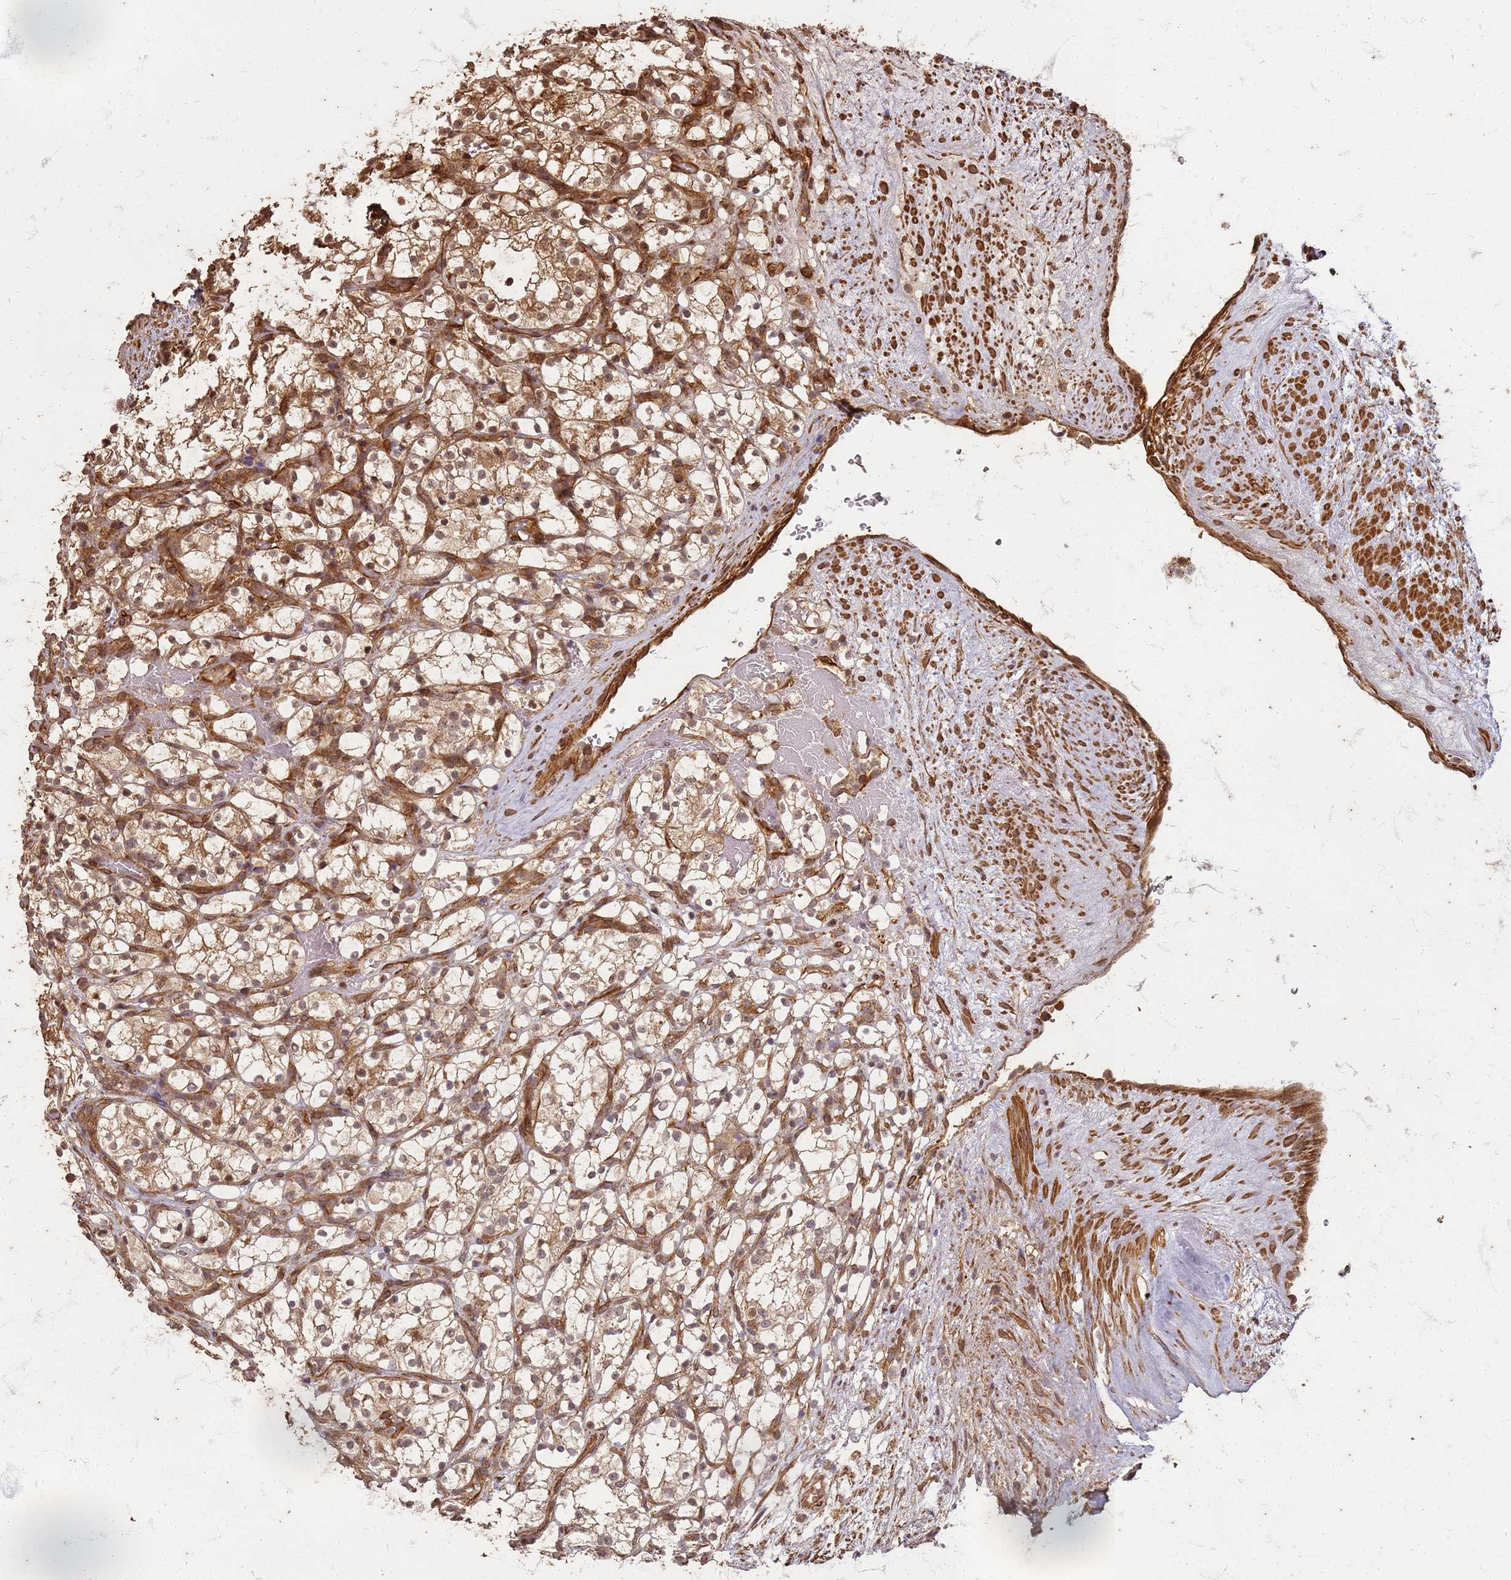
{"staining": {"intensity": "moderate", "quantity": ">75%", "location": "cytoplasmic/membranous,nuclear"}, "tissue": "renal cancer", "cell_type": "Tumor cells", "image_type": "cancer", "snomed": [{"axis": "morphology", "description": "Adenocarcinoma, NOS"}, {"axis": "topography", "description": "Kidney"}], "caption": "A high-resolution micrograph shows immunohistochemistry (IHC) staining of renal adenocarcinoma, which displays moderate cytoplasmic/membranous and nuclear staining in about >75% of tumor cells.", "gene": "KIF26A", "patient": {"sex": "female", "age": 69}}